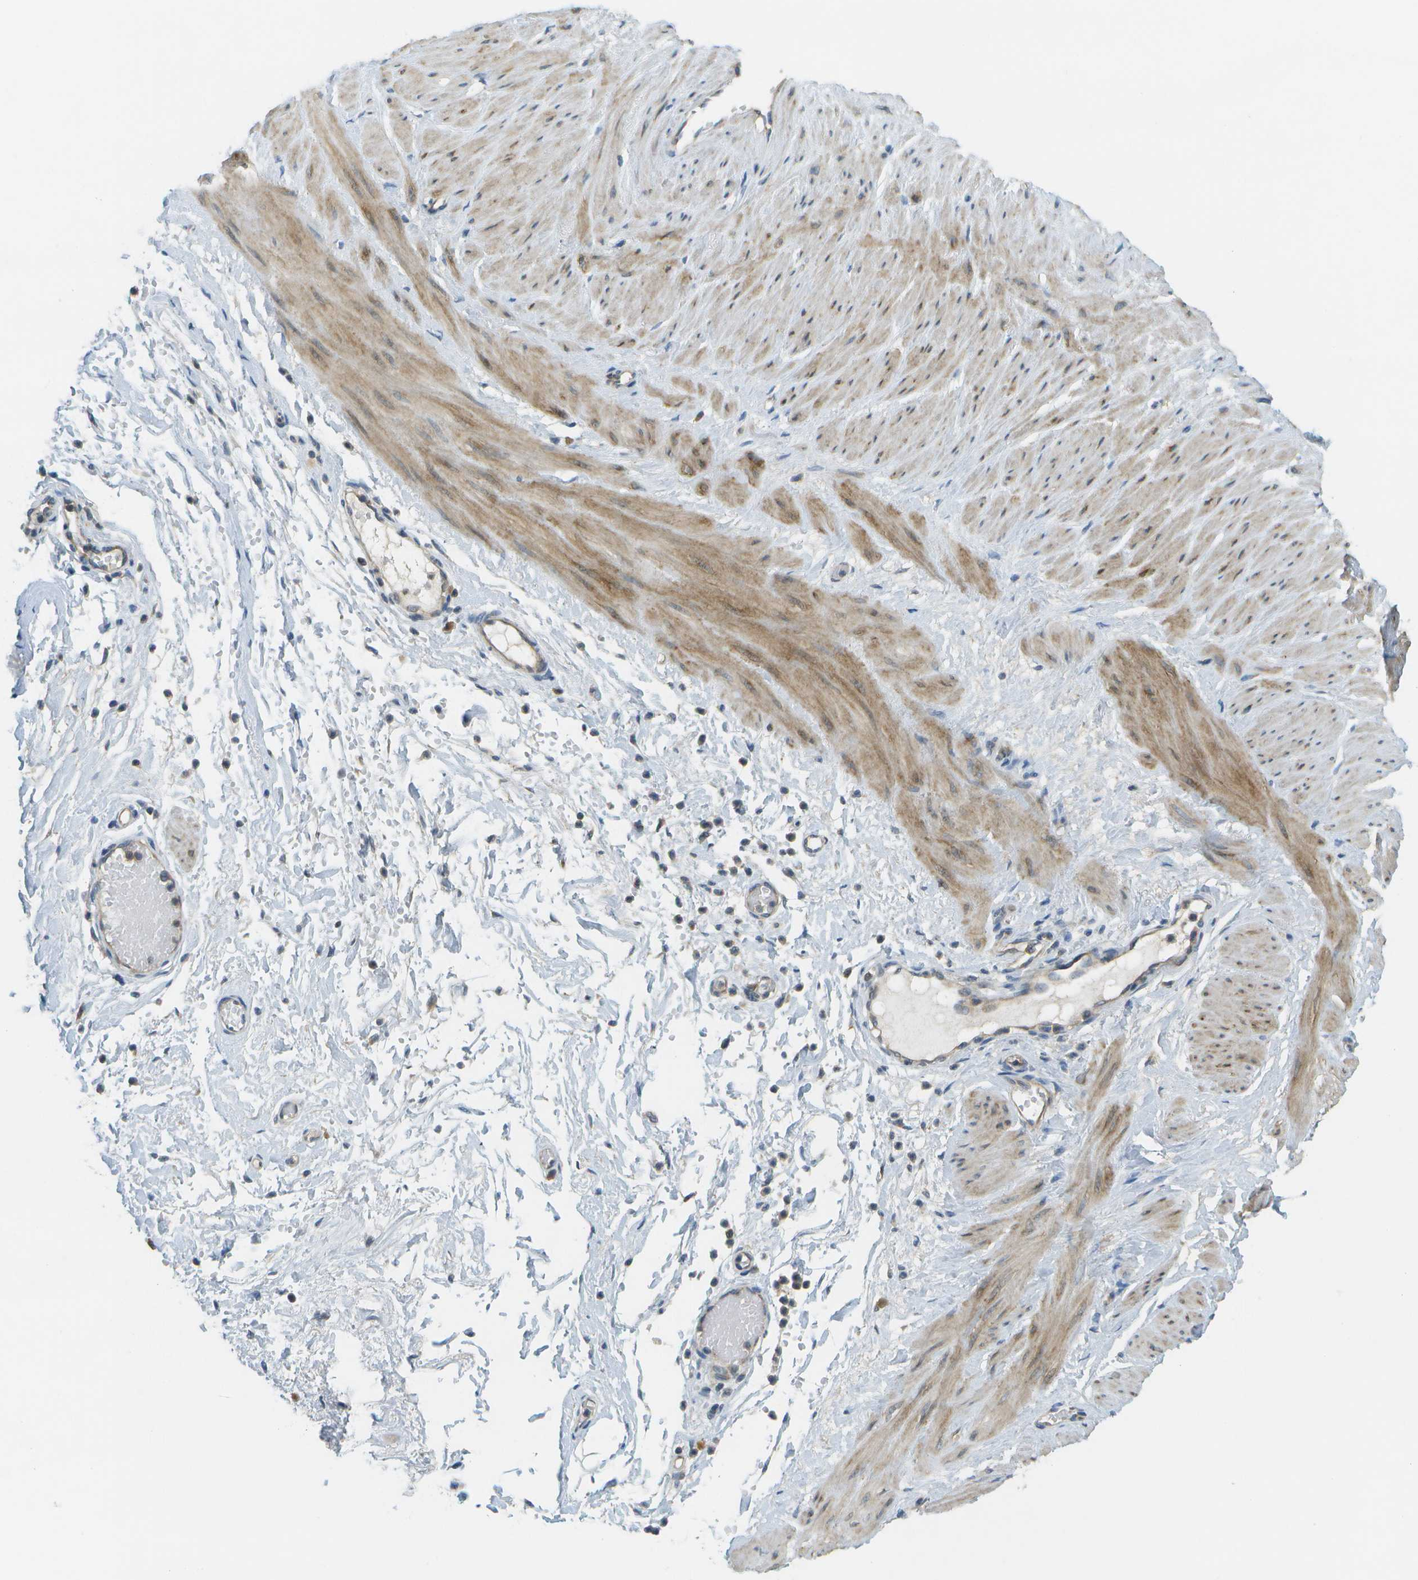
{"staining": {"intensity": "negative", "quantity": "none", "location": "none"}, "tissue": "adipose tissue", "cell_type": "Adipocytes", "image_type": "normal", "snomed": [{"axis": "morphology", "description": "Normal tissue, NOS"}, {"axis": "topography", "description": "Soft tissue"}, {"axis": "topography", "description": "Vascular tissue"}], "caption": "Immunohistochemical staining of benign adipose tissue shows no significant staining in adipocytes.", "gene": "WNK2", "patient": {"sex": "female", "age": 35}}